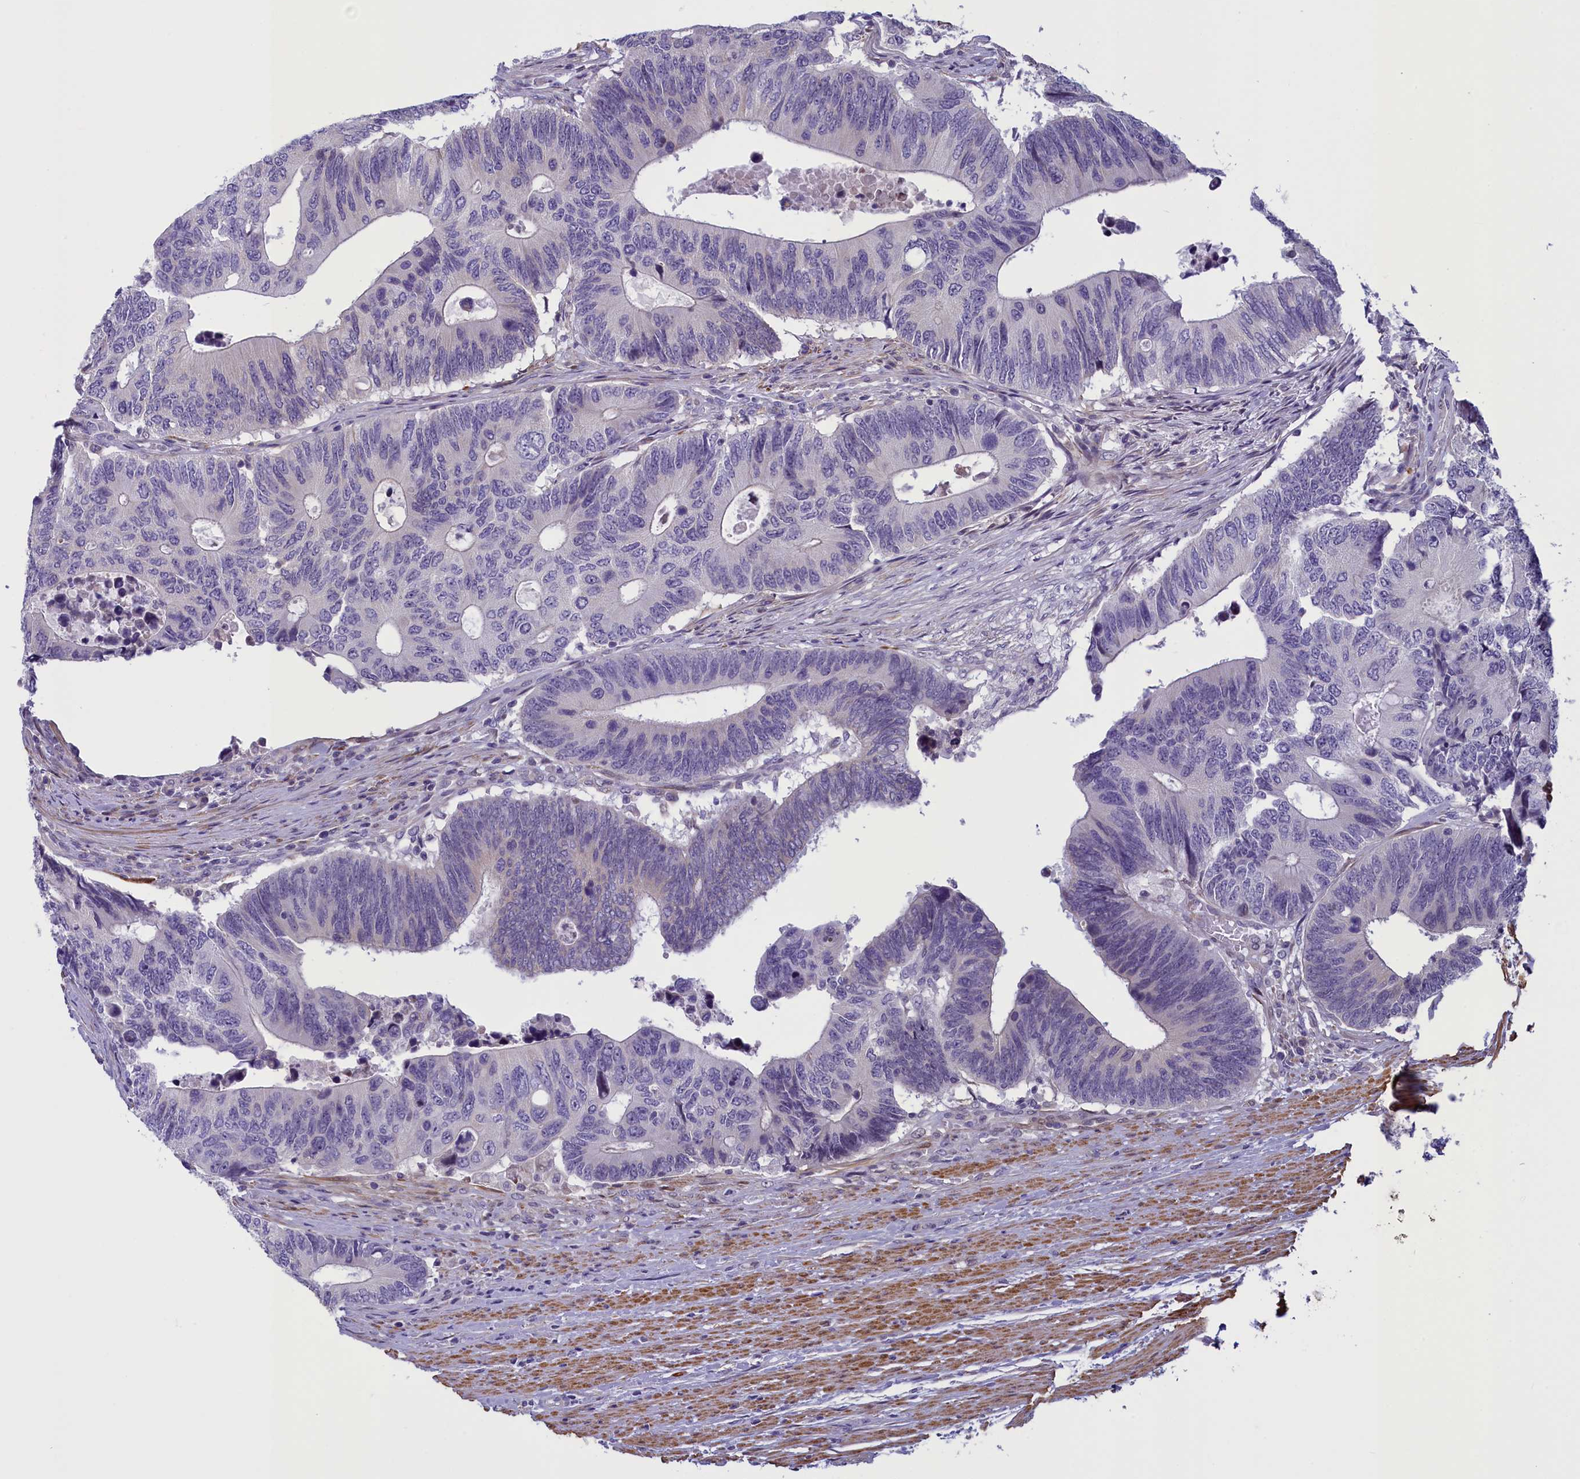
{"staining": {"intensity": "negative", "quantity": "none", "location": "none"}, "tissue": "colorectal cancer", "cell_type": "Tumor cells", "image_type": "cancer", "snomed": [{"axis": "morphology", "description": "Adenocarcinoma, NOS"}, {"axis": "topography", "description": "Colon"}], "caption": "A micrograph of colorectal cancer stained for a protein exhibits no brown staining in tumor cells.", "gene": "IGSF6", "patient": {"sex": "male", "age": 87}}